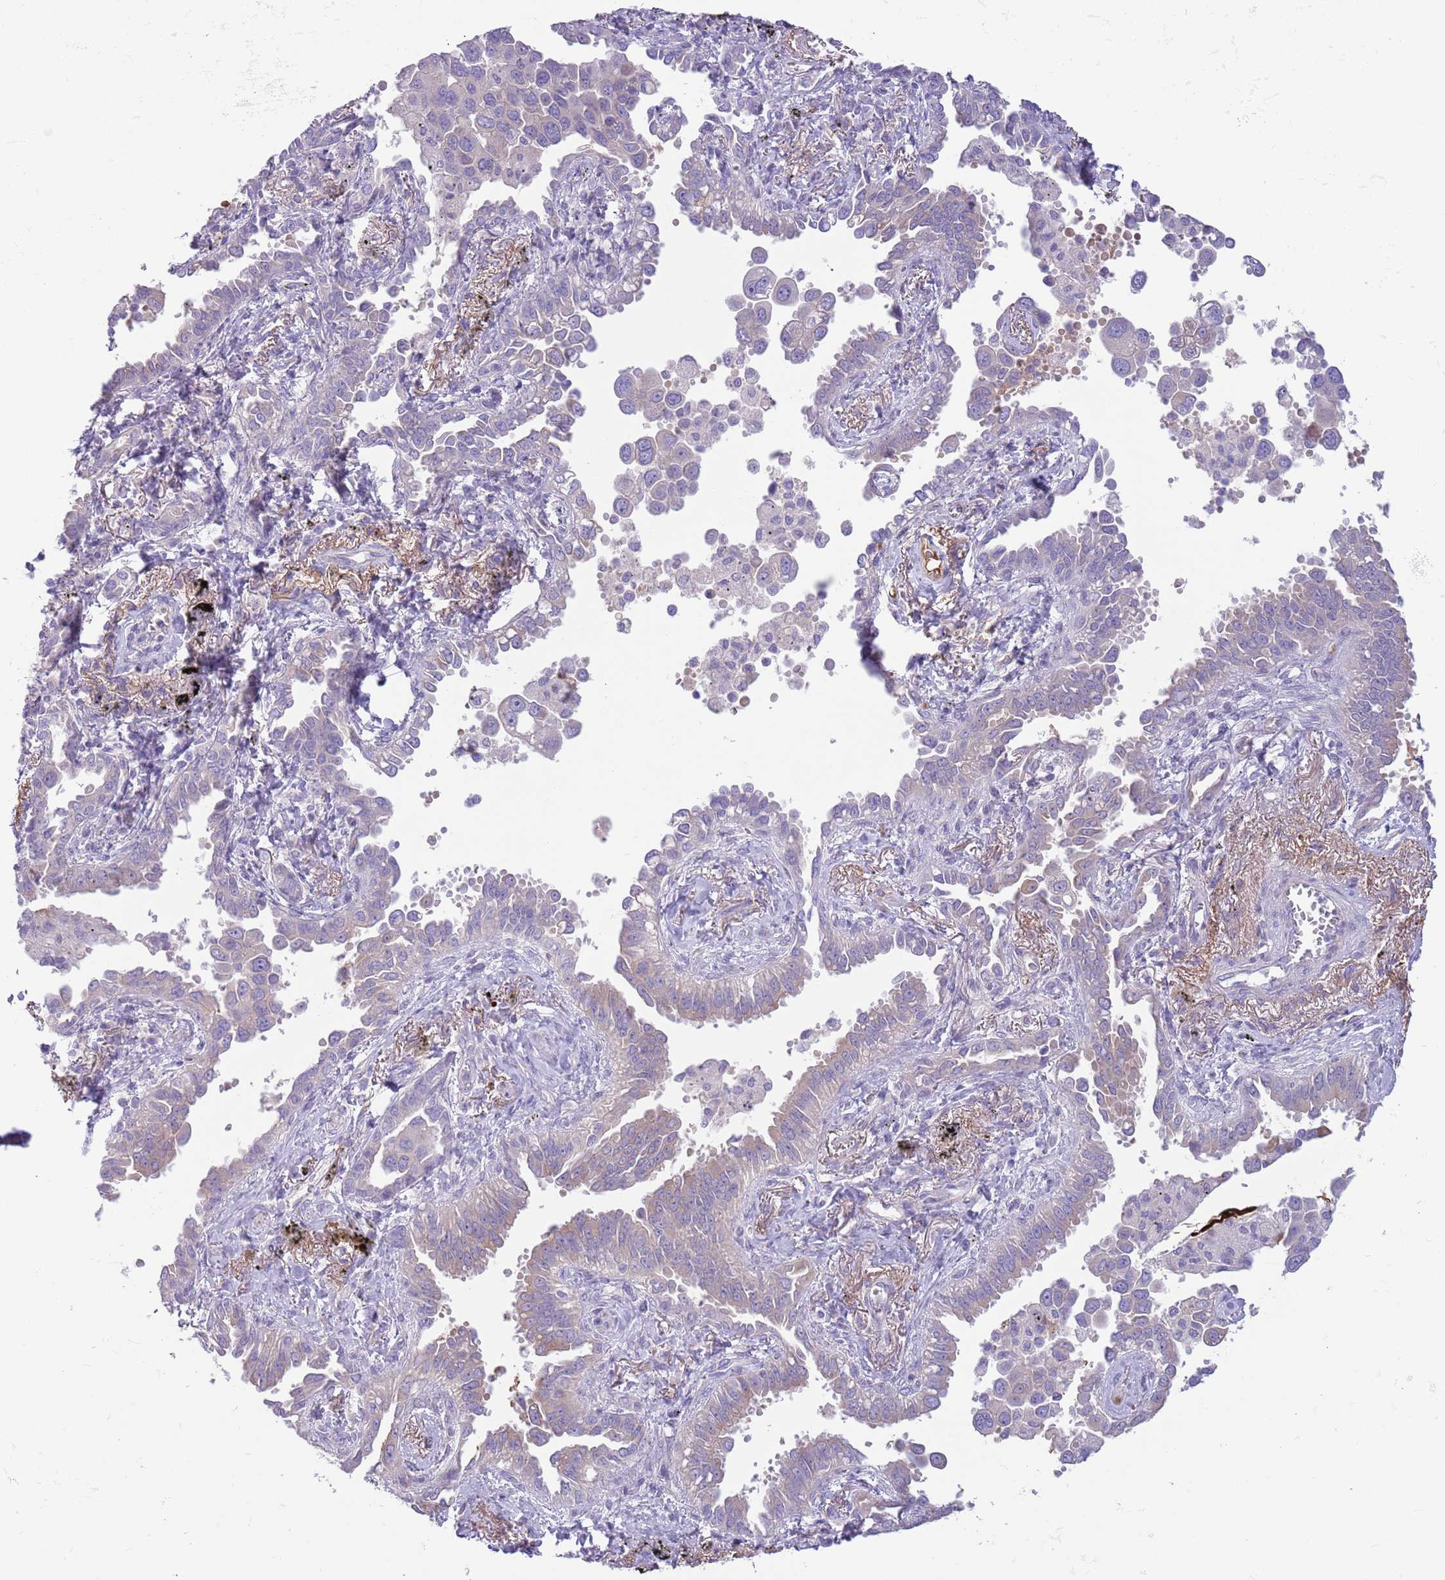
{"staining": {"intensity": "negative", "quantity": "none", "location": "none"}, "tissue": "lung cancer", "cell_type": "Tumor cells", "image_type": "cancer", "snomed": [{"axis": "morphology", "description": "Adenocarcinoma, NOS"}, {"axis": "topography", "description": "Lung"}], "caption": "A high-resolution image shows IHC staining of lung cancer, which shows no significant staining in tumor cells.", "gene": "CFH", "patient": {"sex": "male", "age": 67}}